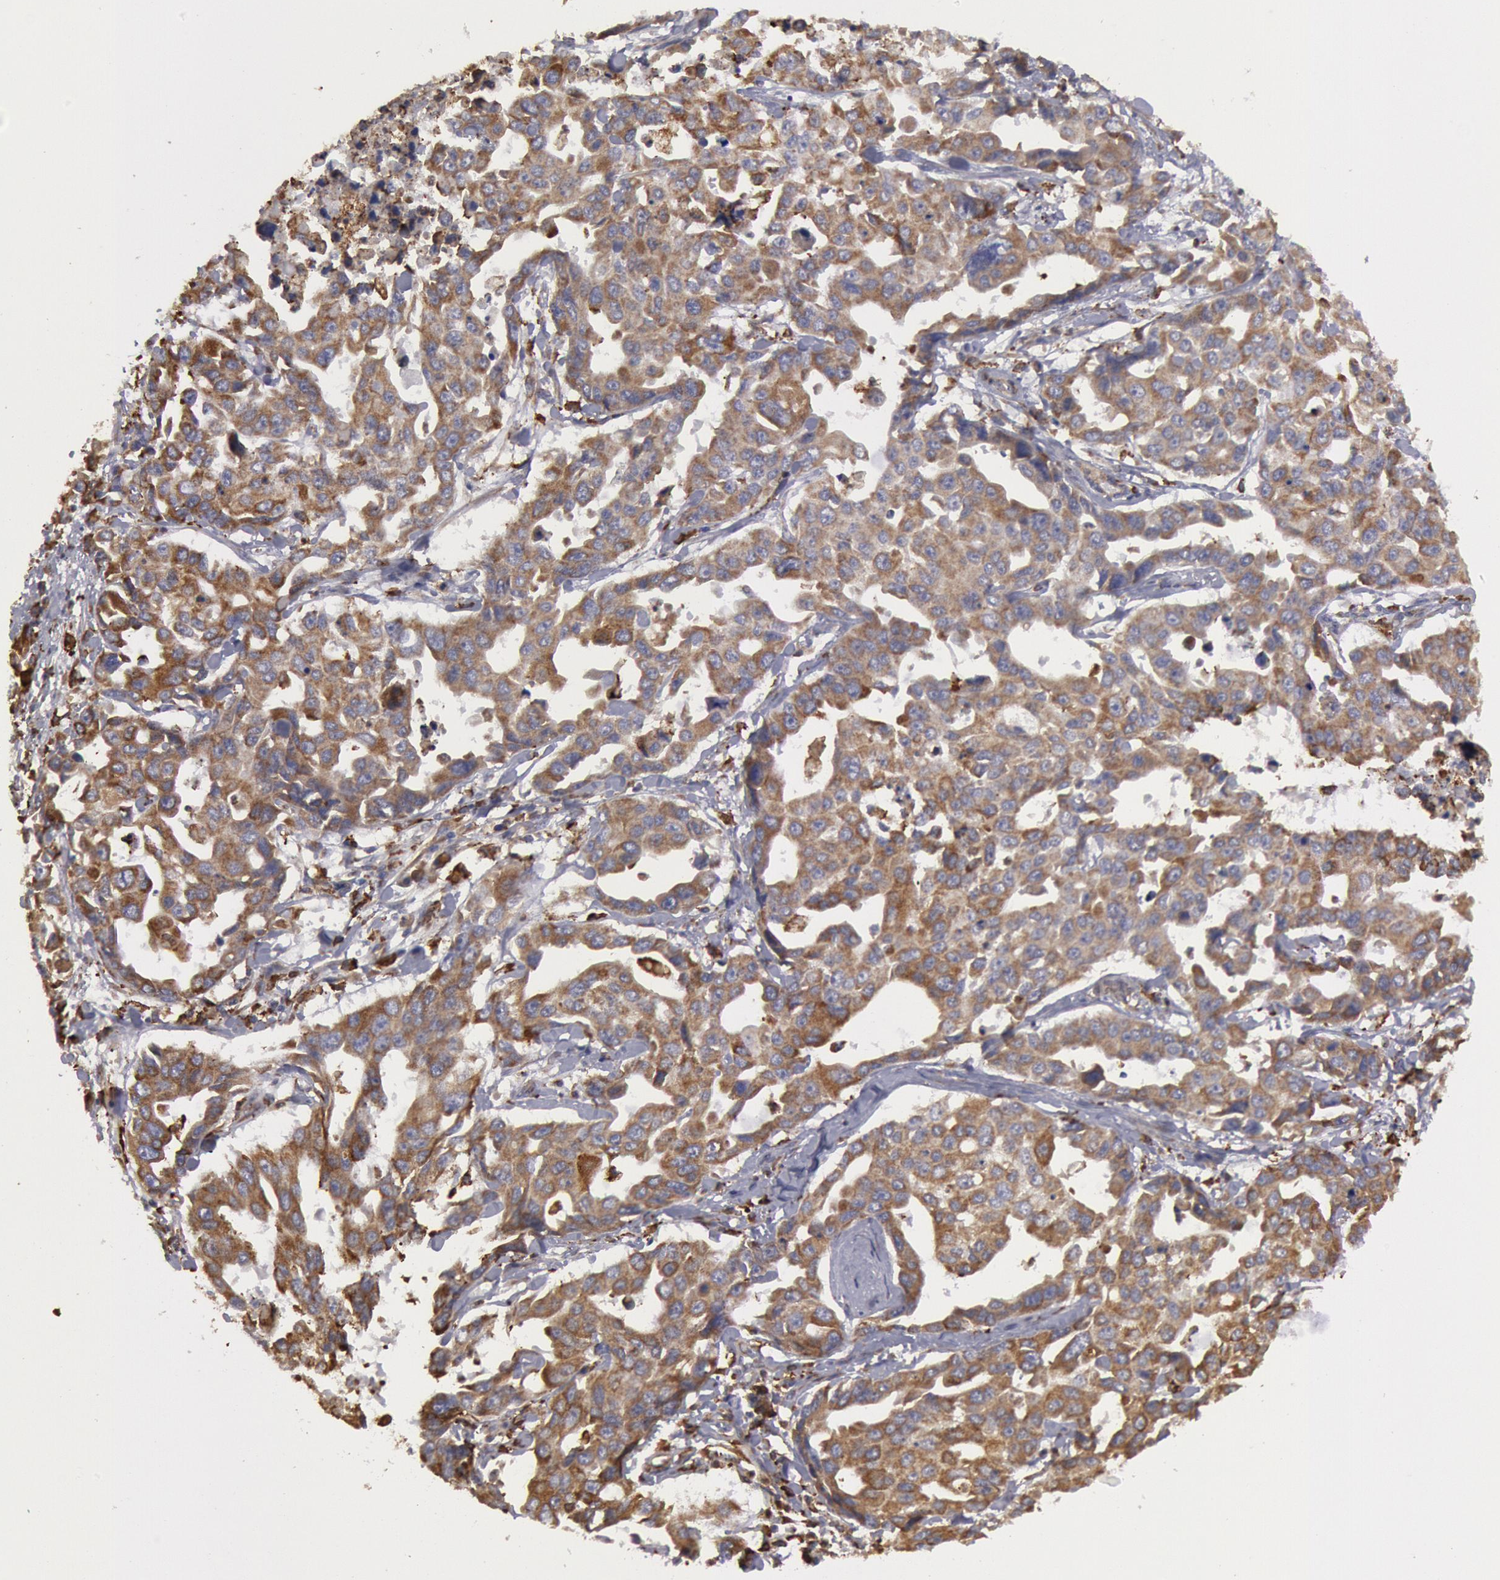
{"staining": {"intensity": "weak", "quantity": ">75%", "location": "cytoplasmic/membranous"}, "tissue": "lung cancer", "cell_type": "Tumor cells", "image_type": "cancer", "snomed": [{"axis": "morphology", "description": "Adenocarcinoma, NOS"}, {"axis": "topography", "description": "Lung"}], "caption": "High-power microscopy captured an immunohistochemistry (IHC) photomicrograph of lung cancer (adenocarcinoma), revealing weak cytoplasmic/membranous expression in approximately >75% of tumor cells. The protein of interest is shown in brown color, while the nuclei are stained blue.", "gene": "ERP44", "patient": {"sex": "male", "age": 64}}